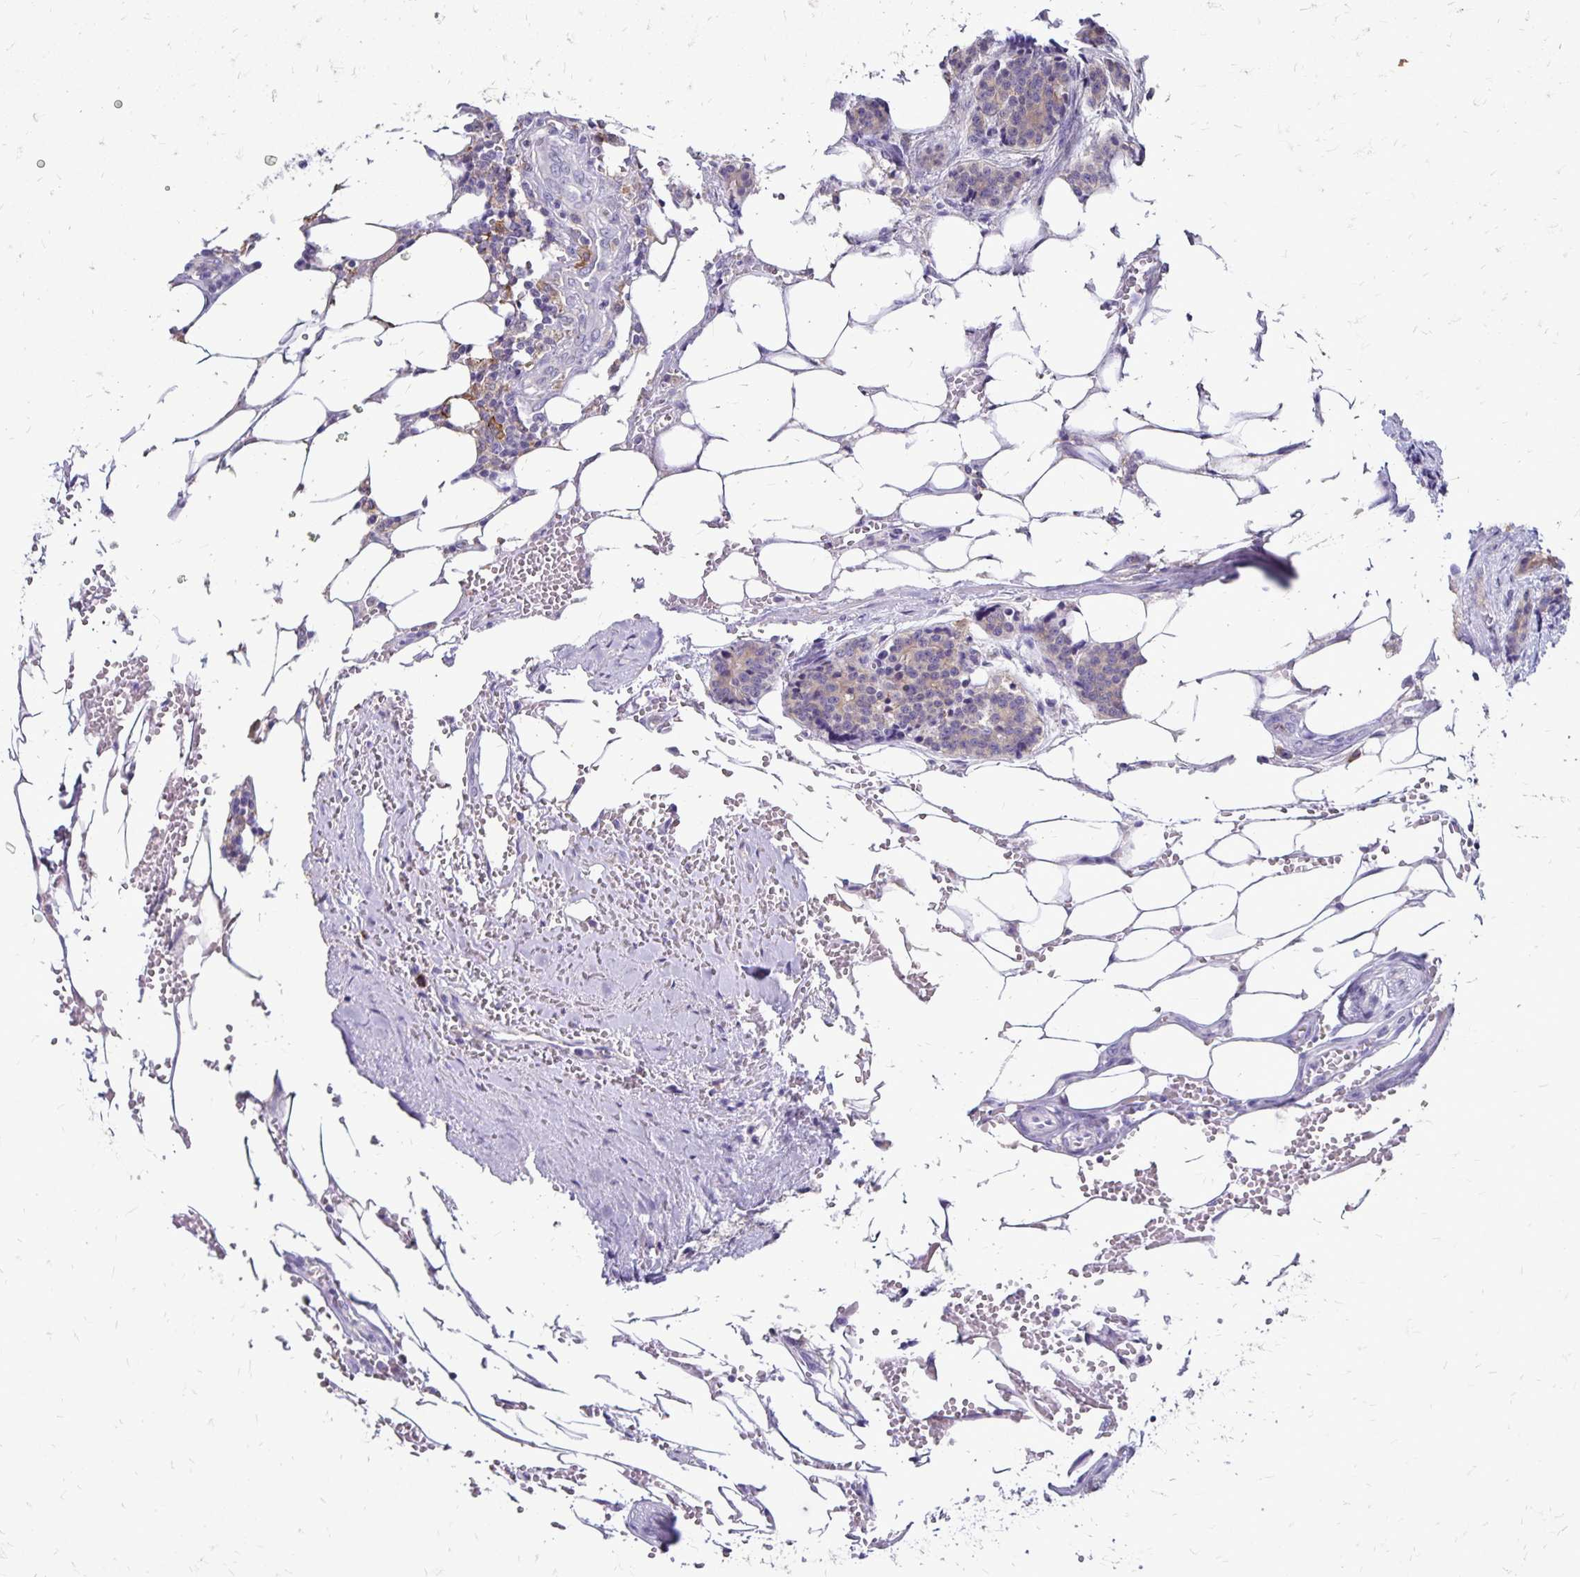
{"staining": {"intensity": "weak", "quantity": "25%-75%", "location": "cytoplasmic/membranous"}, "tissue": "carcinoid", "cell_type": "Tumor cells", "image_type": "cancer", "snomed": [{"axis": "morphology", "description": "Carcinoid, malignant, NOS"}, {"axis": "topography", "description": "Small intestine"}], "caption": "Protein expression analysis of human carcinoid reveals weak cytoplasmic/membranous staining in about 25%-75% of tumor cells.", "gene": "TNS3", "patient": {"sex": "female", "age": 73}}